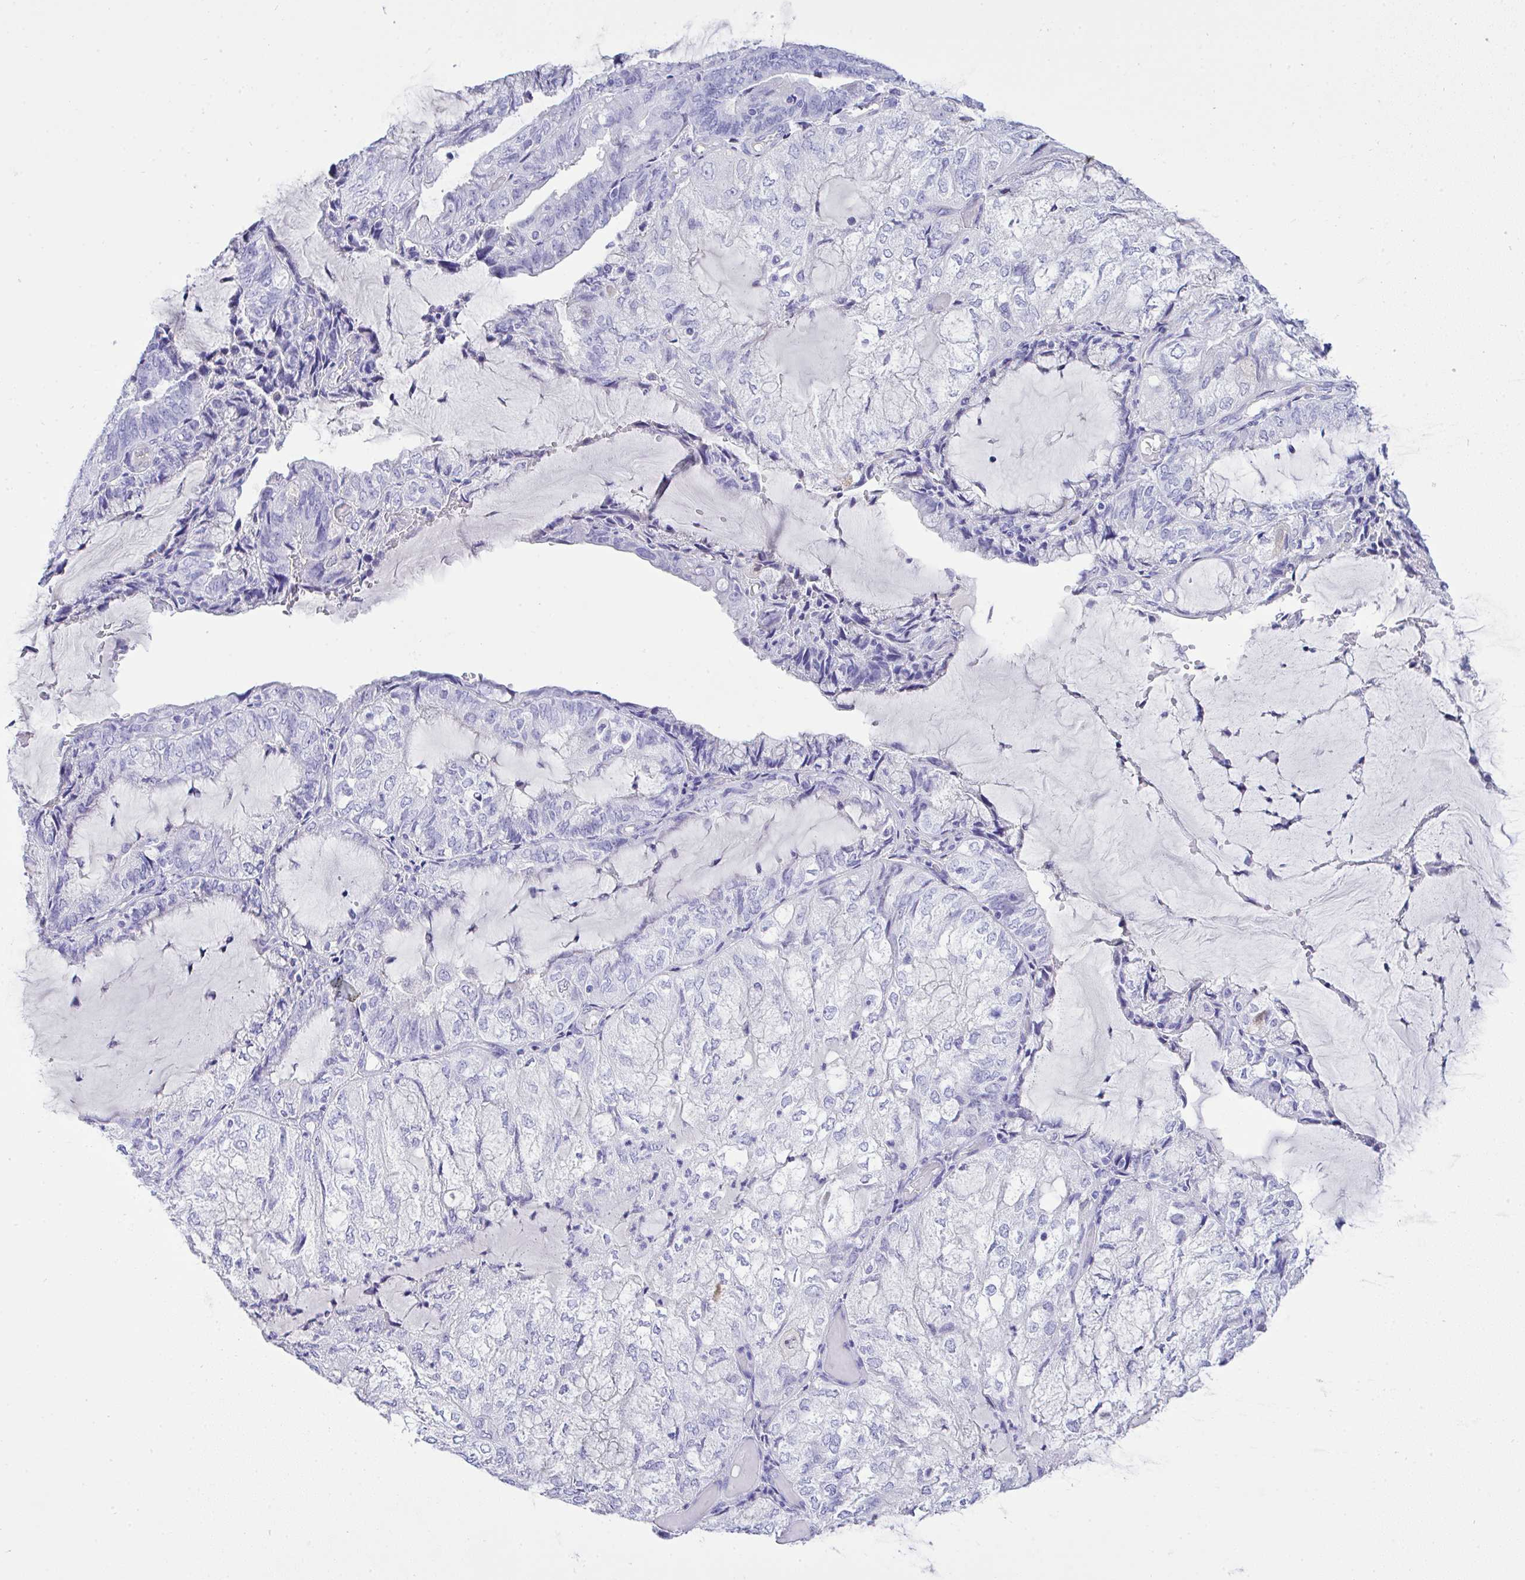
{"staining": {"intensity": "negative", "quantity": "none", "location": "none"}, "tissue": "endometrial cancer", "cell_type": "Tumor cells", "image_type": "cancer", "snomed": [{"axis": "morphology", "description": "Adenocarcinoma, NOS"}, {"axis": "topography", "description": "Endometrium"}], "caption": "Immunohistochemical staining of human endometrial adenocarcinoma exhibits no significant positivity in tumor cells. The staining was performed using DAB to visualize the protein expression in brown, while the nuclei were stained in blue with hematoxylin (Magnification: 20x).", "gene": "AKR1D1", "patient": {"sex": "female", "age": 81}}